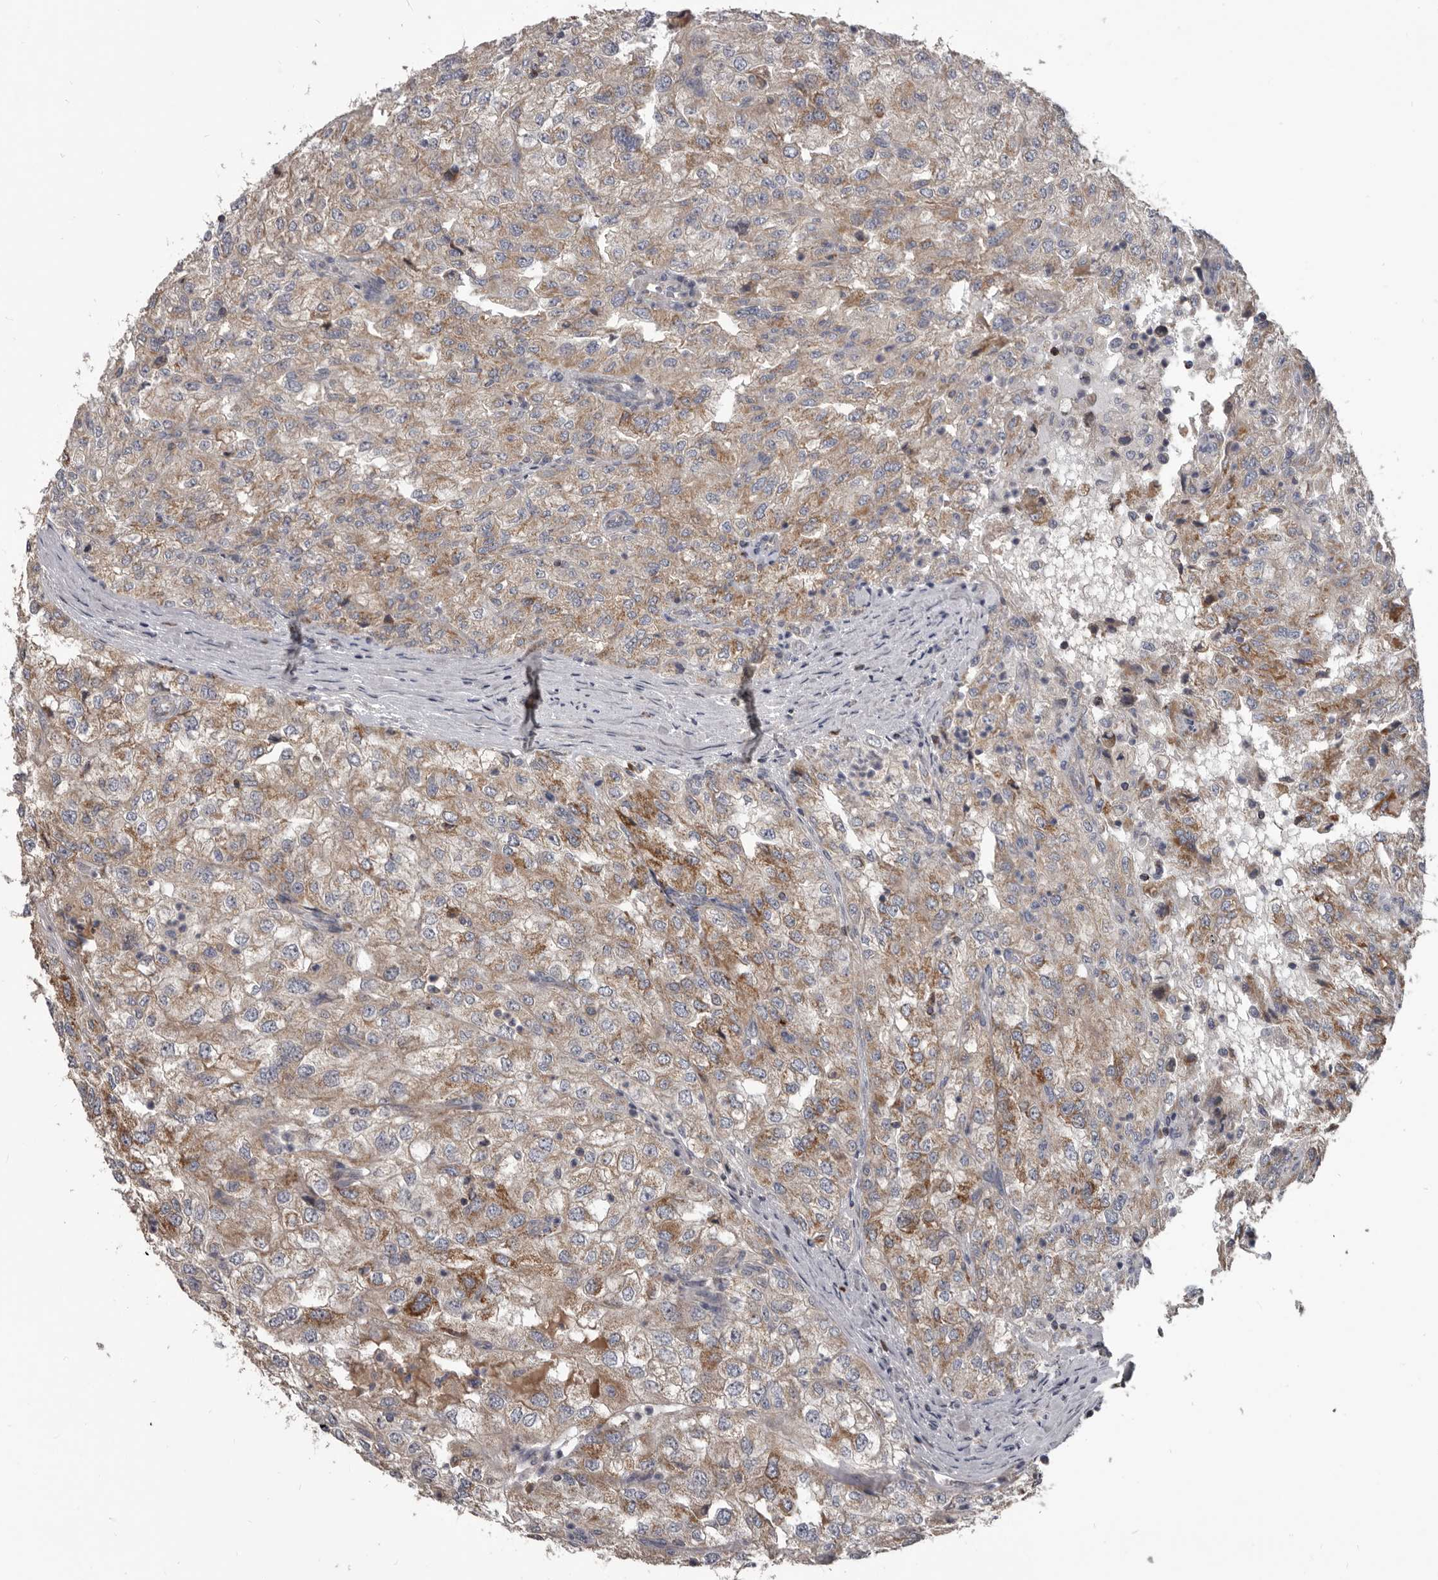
{"staining": {"intensity": "moderate", "quantity": ">75%", "location": "cytoplasmic/membranous"}, "tissue": "renal cancer", "cell_type": "Tumor cells", "image_type": "cancer", "snomed": [{"axis": "morphology", "description": "Adenocarcinoma, NOS"}, {"axis": "topography", "description": "Kidney"}], "caption": "Immunohistochemical staining of adenocarcinoma (renal) displays medium levels of moderate cytoplasmic/membranous staining in approximately >75% of tumor cells.", "gene": "ALDH5A1", "patient": {"sex": "female", "age": 54}}